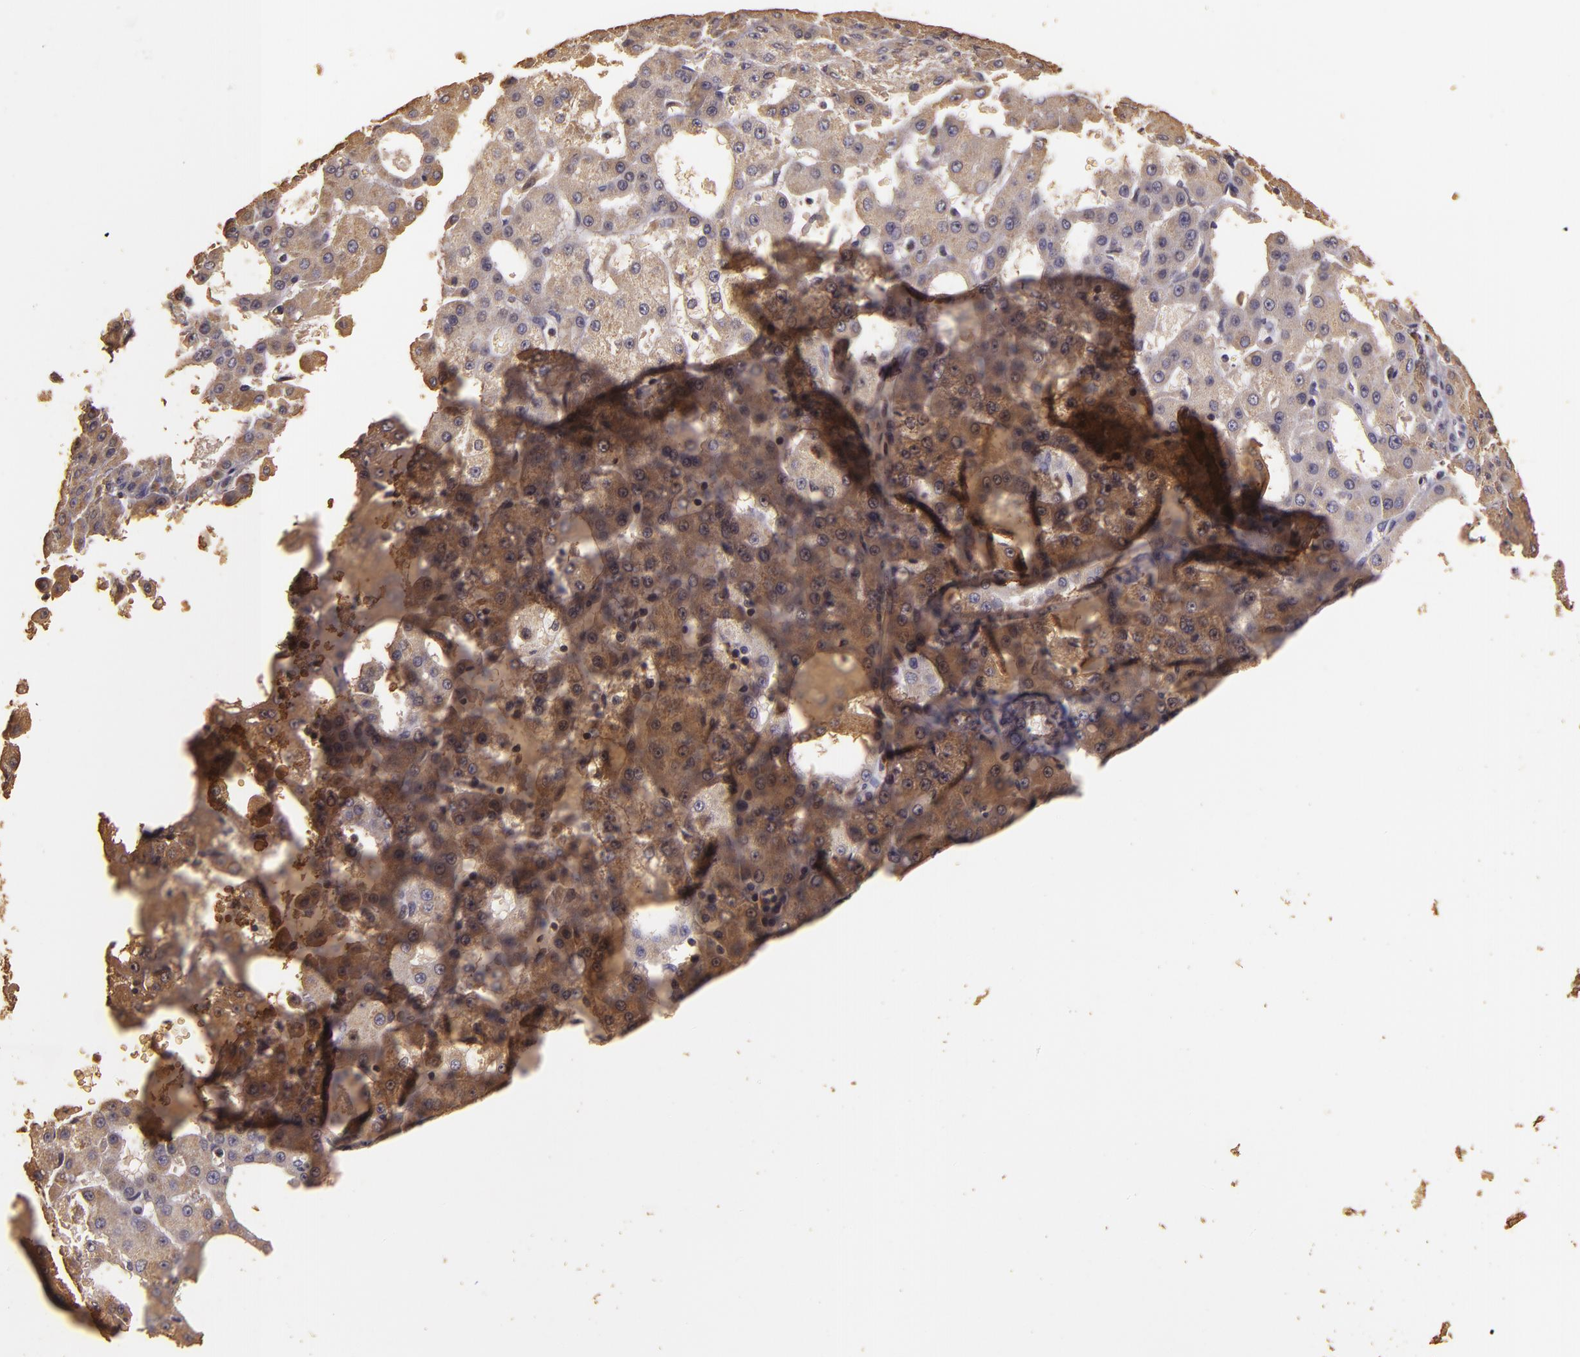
{"staining": {"intensity": "moderate", "quantity": ">75%", "location": "cytoplasmic/membranous"}, "tissue": "liver cancer", "cell_type": "Tumor cells", "image_type": "cancer", "snomed": [{"axis": "morphology", "description": "Carcinoma, Hepatocellular, NOS"}, {"axis": "topography", "description": "Liver"}], "caption": "Liver cancer (hepatocellular carcinoma) tissue shows moderate cytoplasmic/membranous staining in about >75% of tumor cells", "gene": "BCL2L13", "patient": {"sex": "male", "age": 47}}